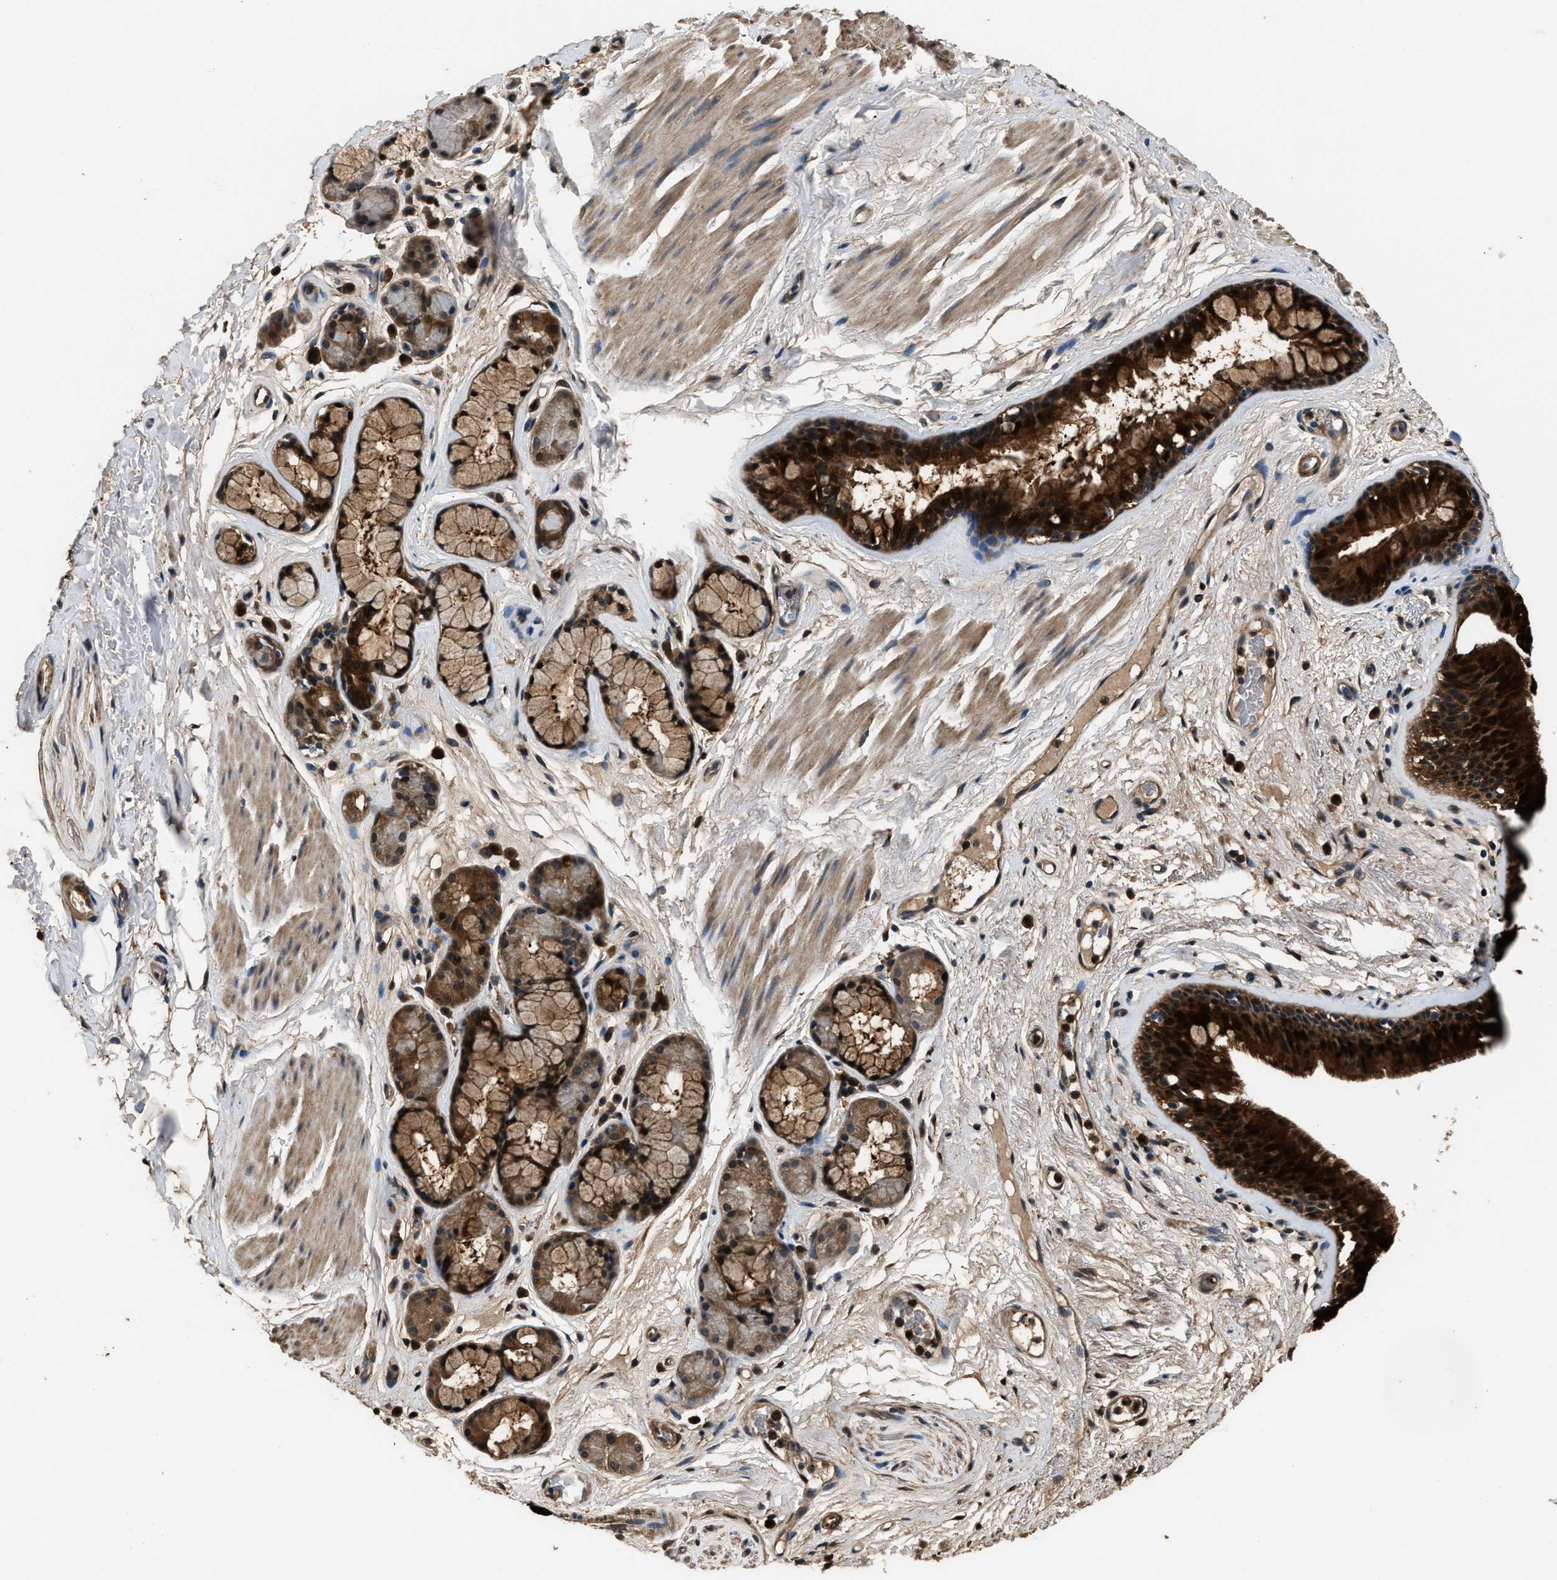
{"staining": {"intensity": "strong", "quantity": ">75%", "location": "cytoplasmic/membranous,nuclear"}, "tissue": "bronchus", "cell_type": "Respiratory epithelial cells", "image_type": "normal", "snomed": [{"axis": "morphology", "description": "Normal tissue, NOS"}, {"axis": "topography", "description": "Cartilage tissue"}], "caption": "Immunohistochemistry staining of normal bronchus, which exhibits high levels of strong cytoplasmic/membranous,nuclear staining in about >75% of respiratory epithelial cells indicating strong cytoplasmic/membranous,nuclear protein positivity. The staining was performed using DAB (brown) for protein detection and nuclei were counterstained in hematoxylin (blue).", "gene": "GSTP1", "patient": {"sex": "female", "age": 63}}